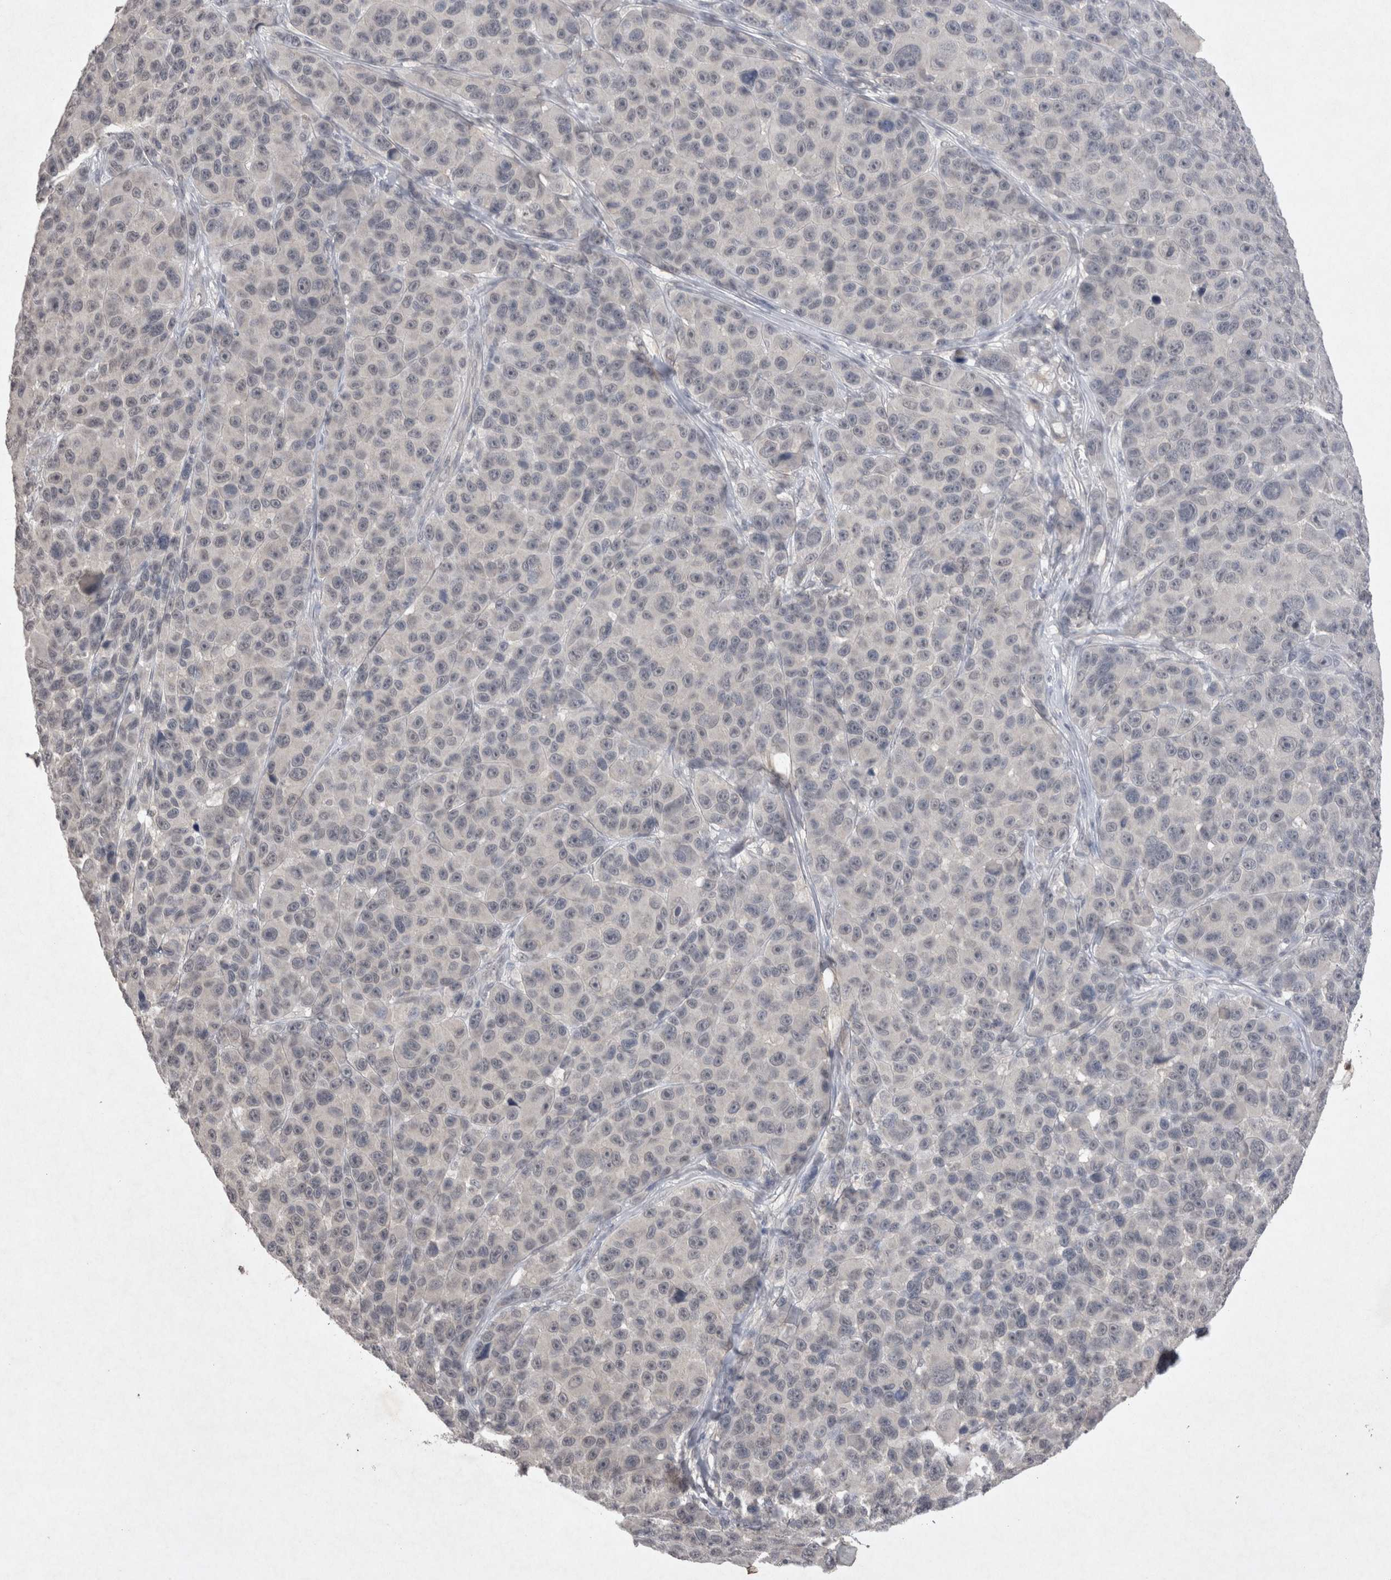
{"staining": {"intensity": "negative", "quantity": "none", "location": "none"}, "tissue": "melanoma", "cell_type": "Tumor cells", "image_type": "cancer", "snomed": [{"axis": "morphology", "description": "Malignant melanoma, NOS"}, {"axis": "topography", "description": "Skin"}], "caption": "Immunohistochemistry (IHC) of human malignant melanoma shows no positivity in tumor cells. The staining is performed using DAB (3,3'-diaminobenzidine) brown chromogen with nuclei counter-stained in using hematoxylin.", "gene": "LYVE1", "patient": {"sex": "male", "age": 53}}